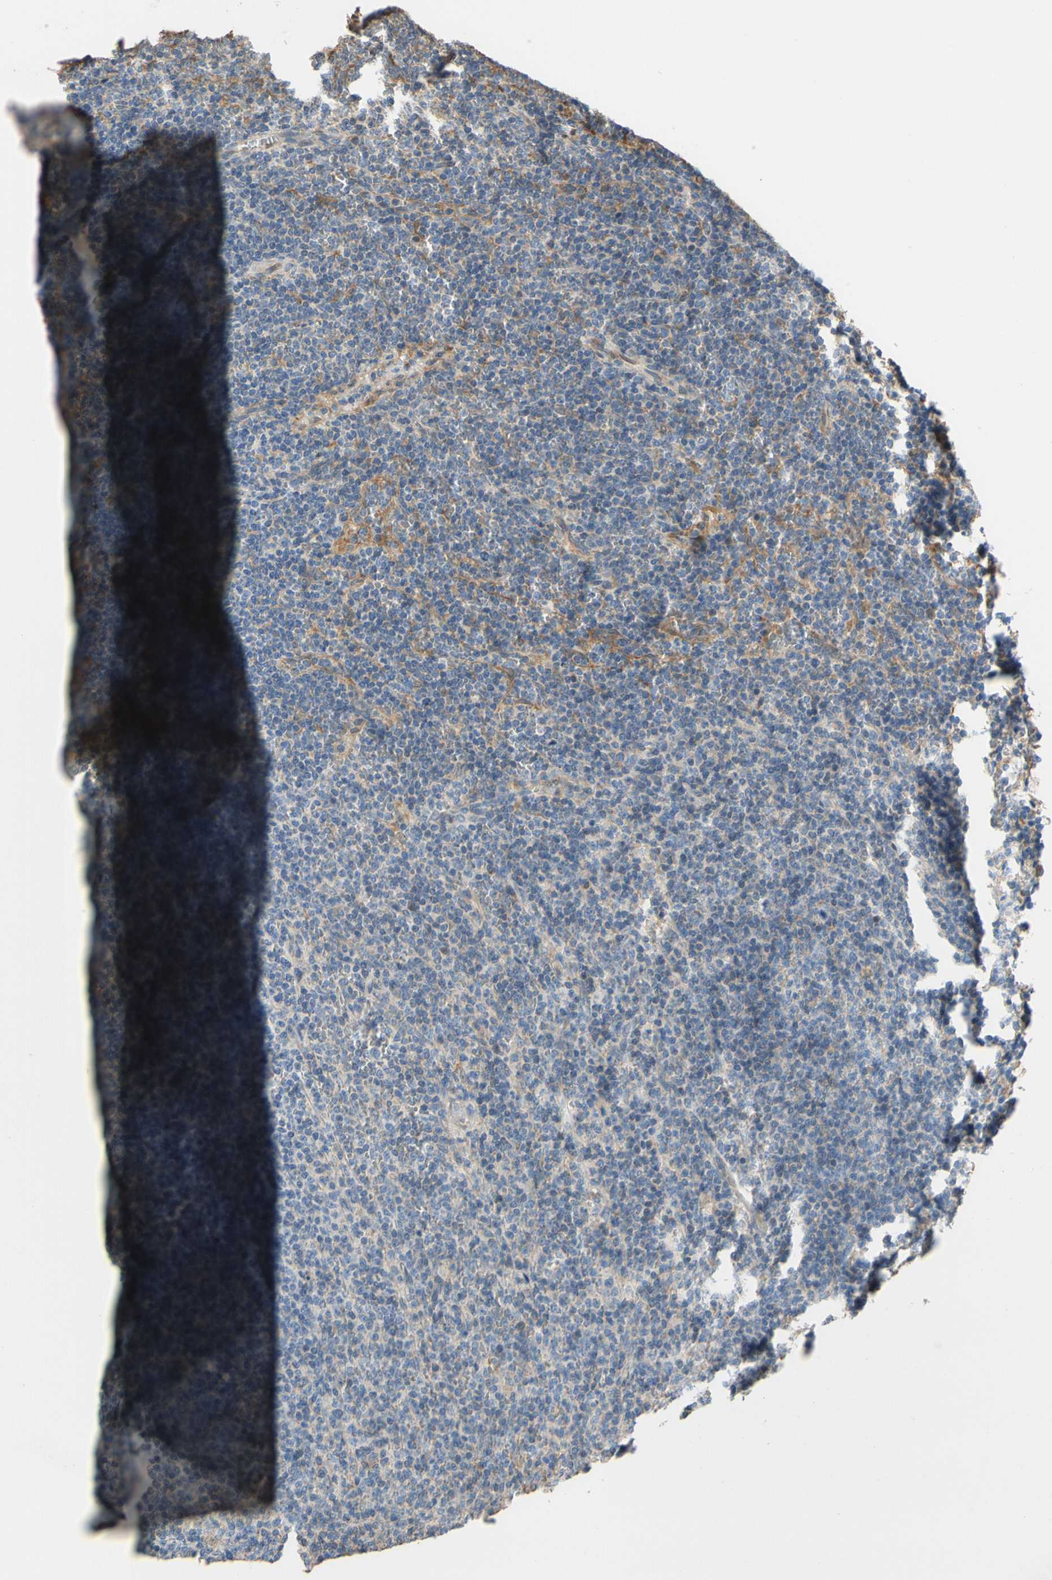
{"staining": {"intensity": "moderate", "quantity": "25%-75%", "location": "cytoplasmic/membranous"}, "tissue": "lymphoma", "cell_type": "Tumor cells", "image_type": "cancer", "snomed": [{"axis": "morphology", "description": "Malignant lymphoma, non-Hodgkin's type, Low grade"}, {"axis": "topography", "description": "Spleen"}], "caption": "Lymphoma stained with DAB IHC shows medium levels of moderate cytoplasmic/membranous staining in about 25%-75% of tumor cells. The staining is performed using DAB (3,3'-diaminobenzidine) brown chromogen to label protein expression. The nuclei are counter-stained blue using hematoxylin.", "gene": "ALDH1A2", "patient": {"sex": "female", "age": 50}}